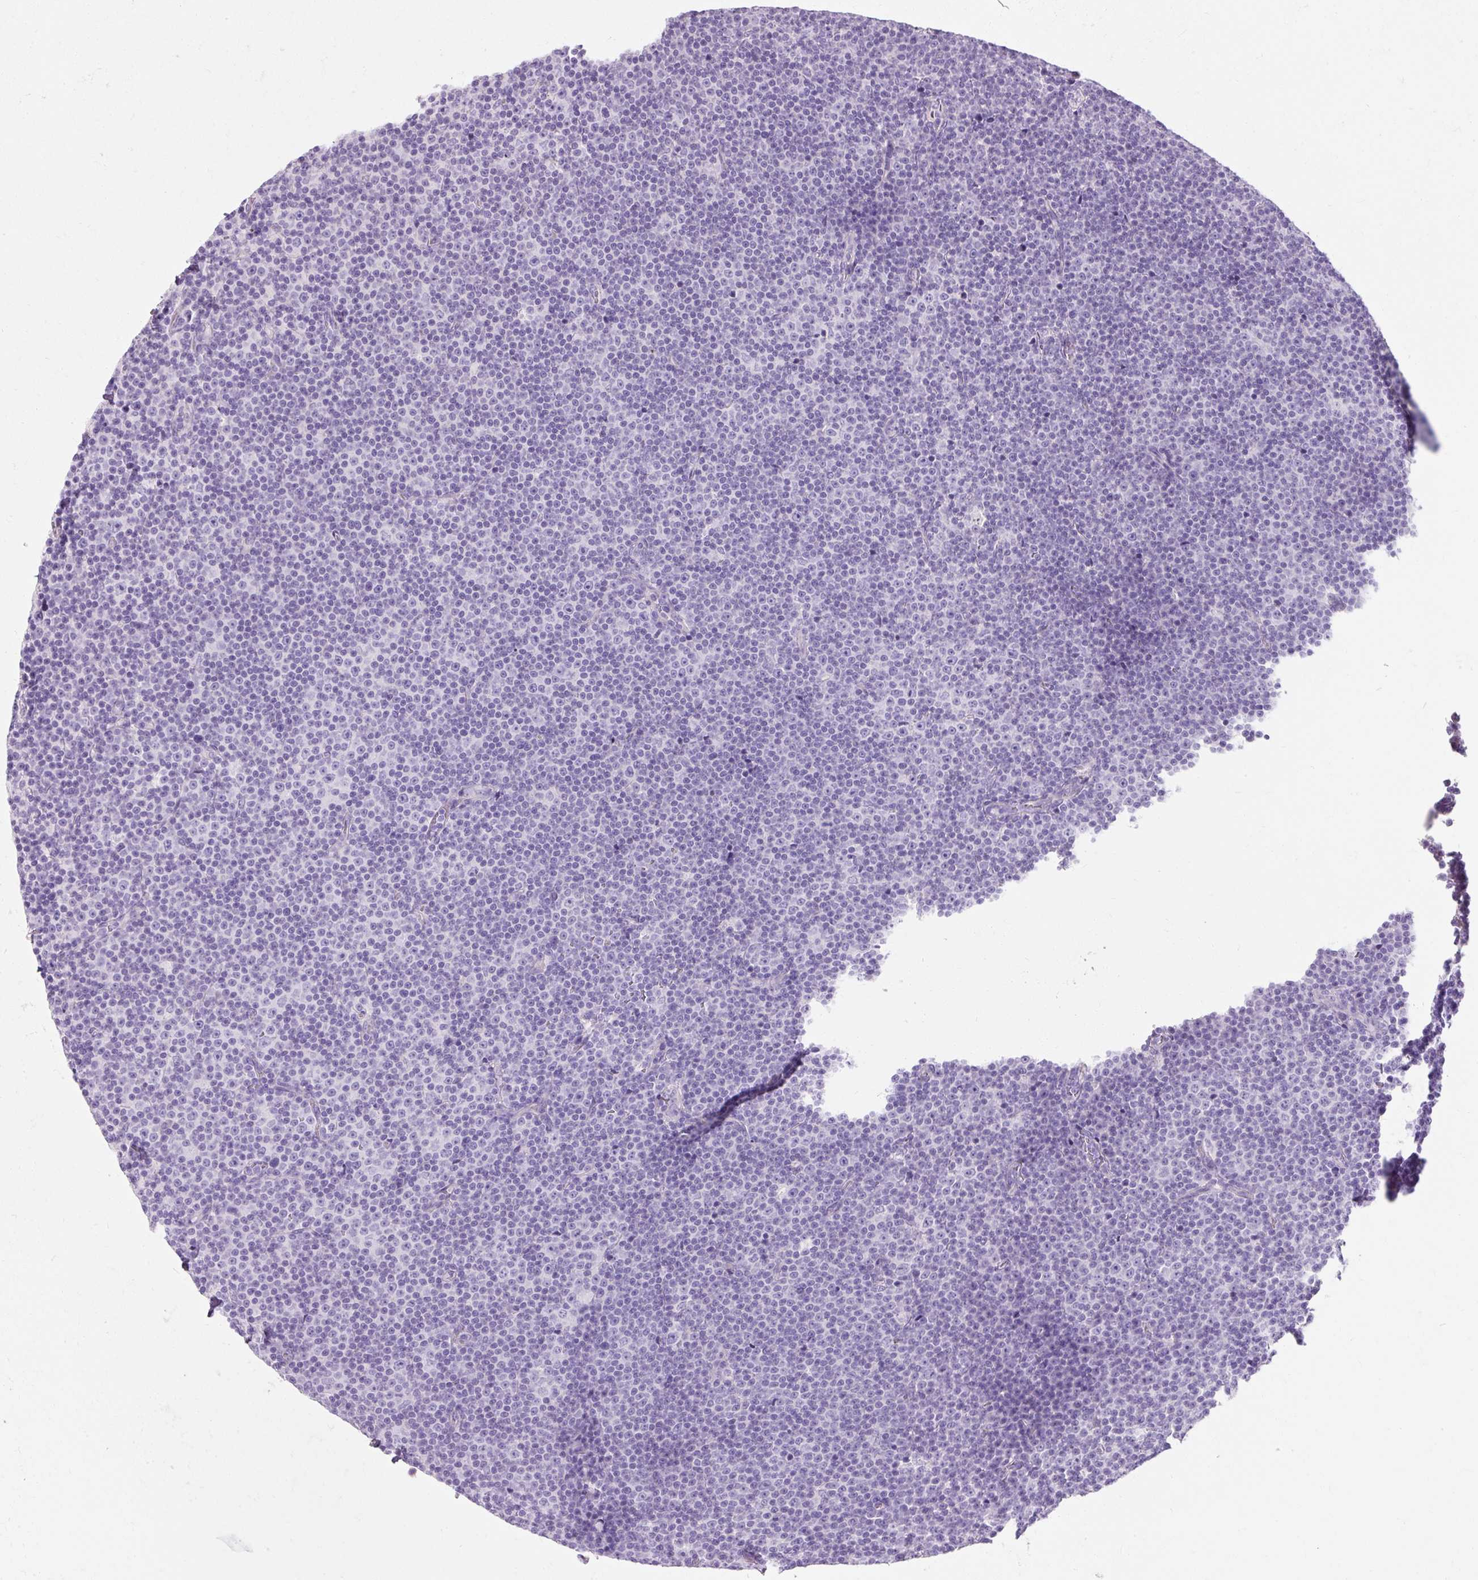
{"staining": {"intensity": "negative", "quantity": "none", "location": "none"}, "tissue": "lymphoma", "cell_type": "Tumor cells", "image_type": "cancer", "snomed": [{"axis": "morphology", "description": "Malignant lymphoma, non-Hodgkin's type, Low grade"}, {"axis": "topography", "description": "Lymph node"}], "caption": "DAB (3,3'-diaminobenzidine) immunohistochemical staining of human lymphoma shows no significant positivity in tumor cells. (DAB (3,3'-diaminobenzidine) immunohistochemistry visualized using brightfield microscopy, high magnification).", "gene": "TMEM213", "patient": {"sex": "female", "age": 67}}